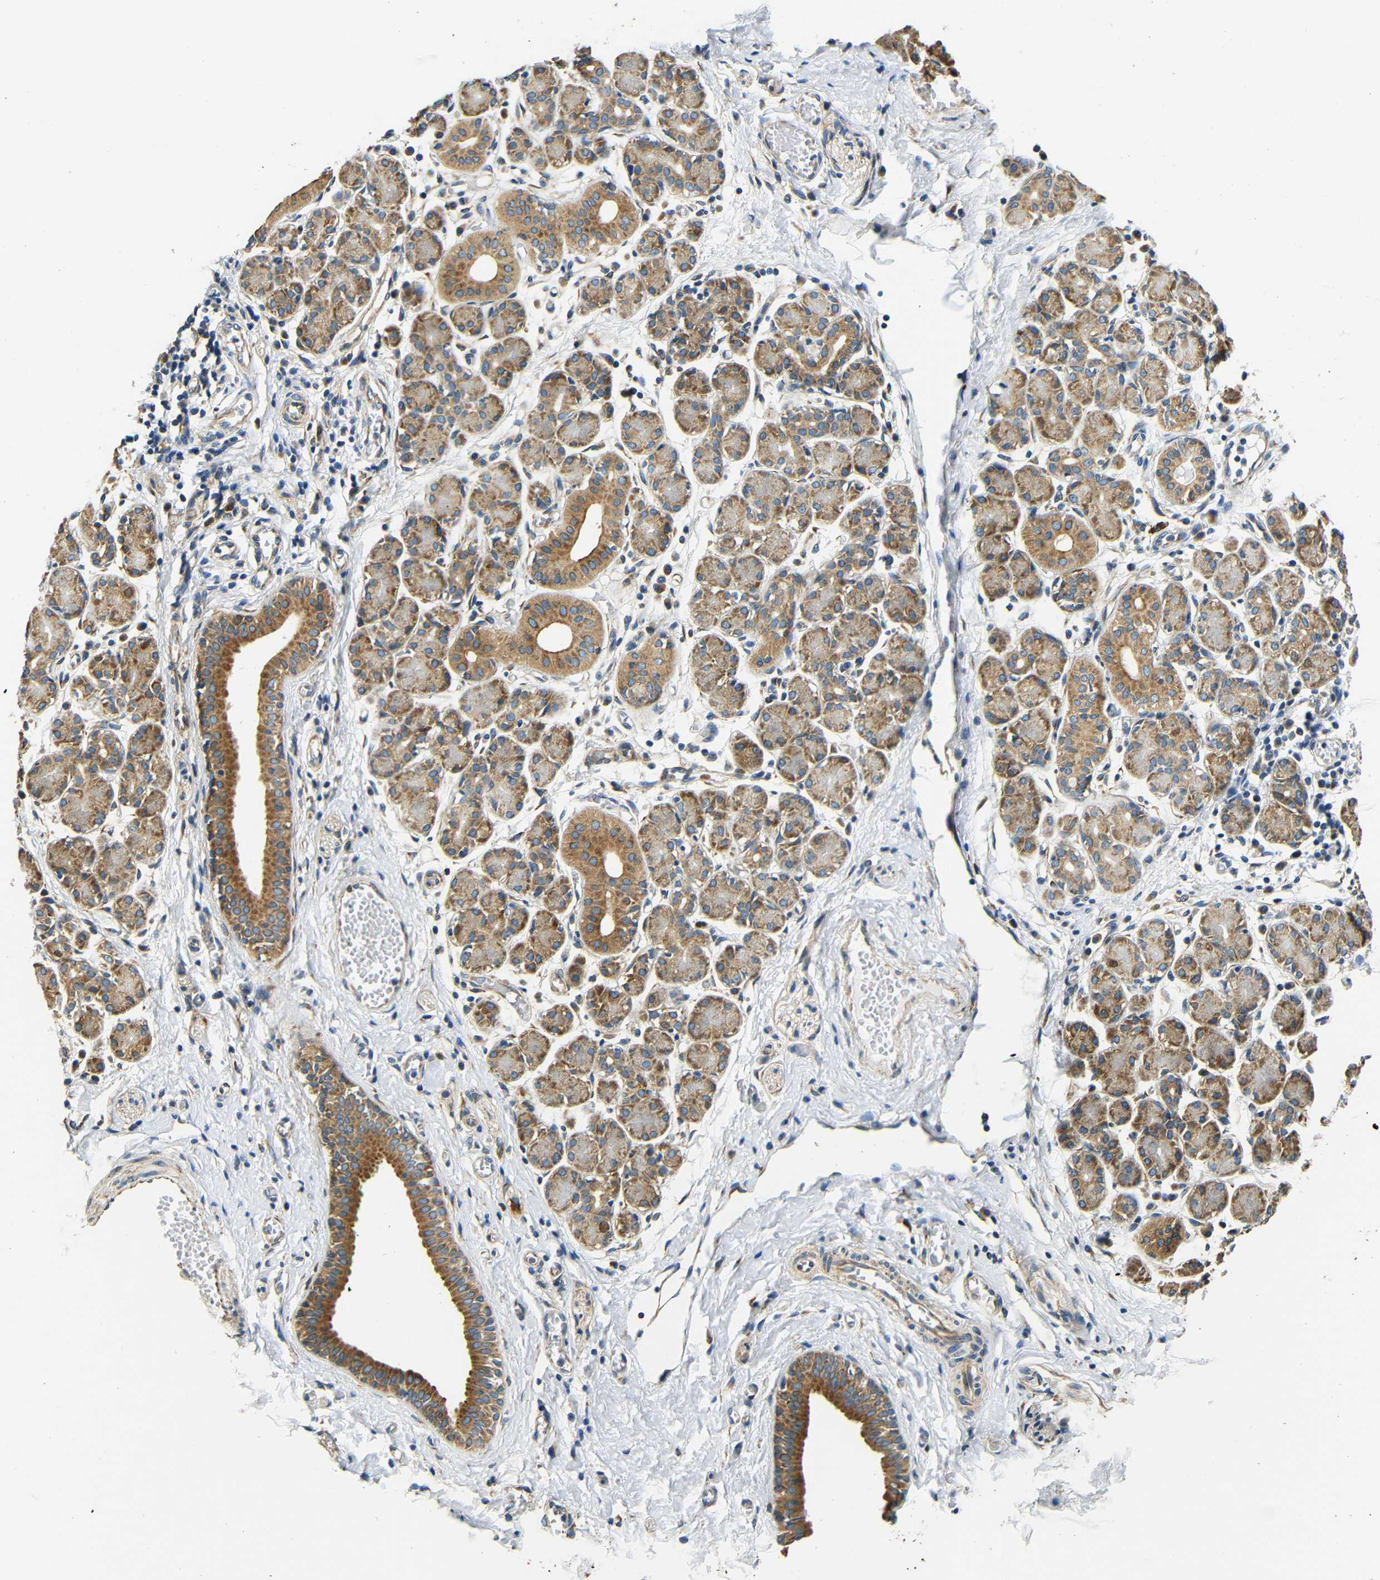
{"staining": {"intensity": "moderate", "quantity": "25%-75%", "location": "cytoplasmic/membranous"}, "tissue": "salivary gland", "cell_type": "Glandular cells", "image_type": "normal", "snomed": [{"axis": "morphology", "description": "Normal tissue, NOS"}, {"axis": "morphology", "description": "Inflammation, NOS"}, {"axis": "topography", "description": "Lymph node"}, {"axis": "topography", "description": "Salivary gland"}], "caption": "This image shows immunohistochemistry staining of normal human salivary gland, with medium moderate cytoplasmic/membranous expression in approximately 25%-75% of glandular cells.", "gene": "VAPB", "patient": {"sex": "male", "age": 3}}